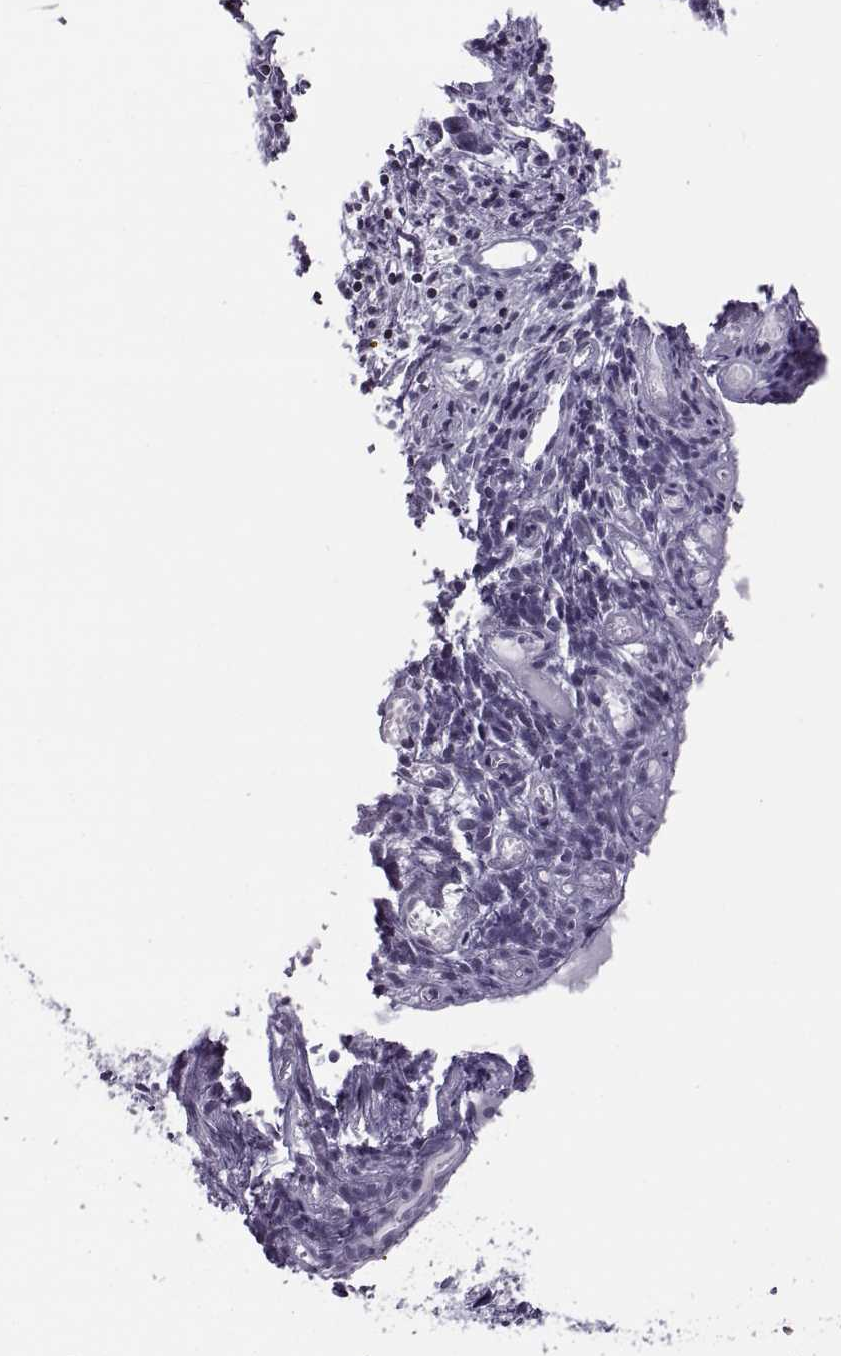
{"staining": {"intensity": "negative", "quantity": "none", "location": "none"}, "tissue": "cervical cancer", "cell_type": "Tumor cells", "image_type": "cancer", "snomed": [{"axis": "morphology", "description": "Squamous cell carcinoma, NOS"}, {"axis": "topography", "description": "Cervix"}], "caption": "Cervical cancer (squamous cell carcinoma) was stained to show a protein in brown. There is no significant expression in tumor cells.", "gene": "H1-8", "patient": {"sex": "female", "age": 30}}